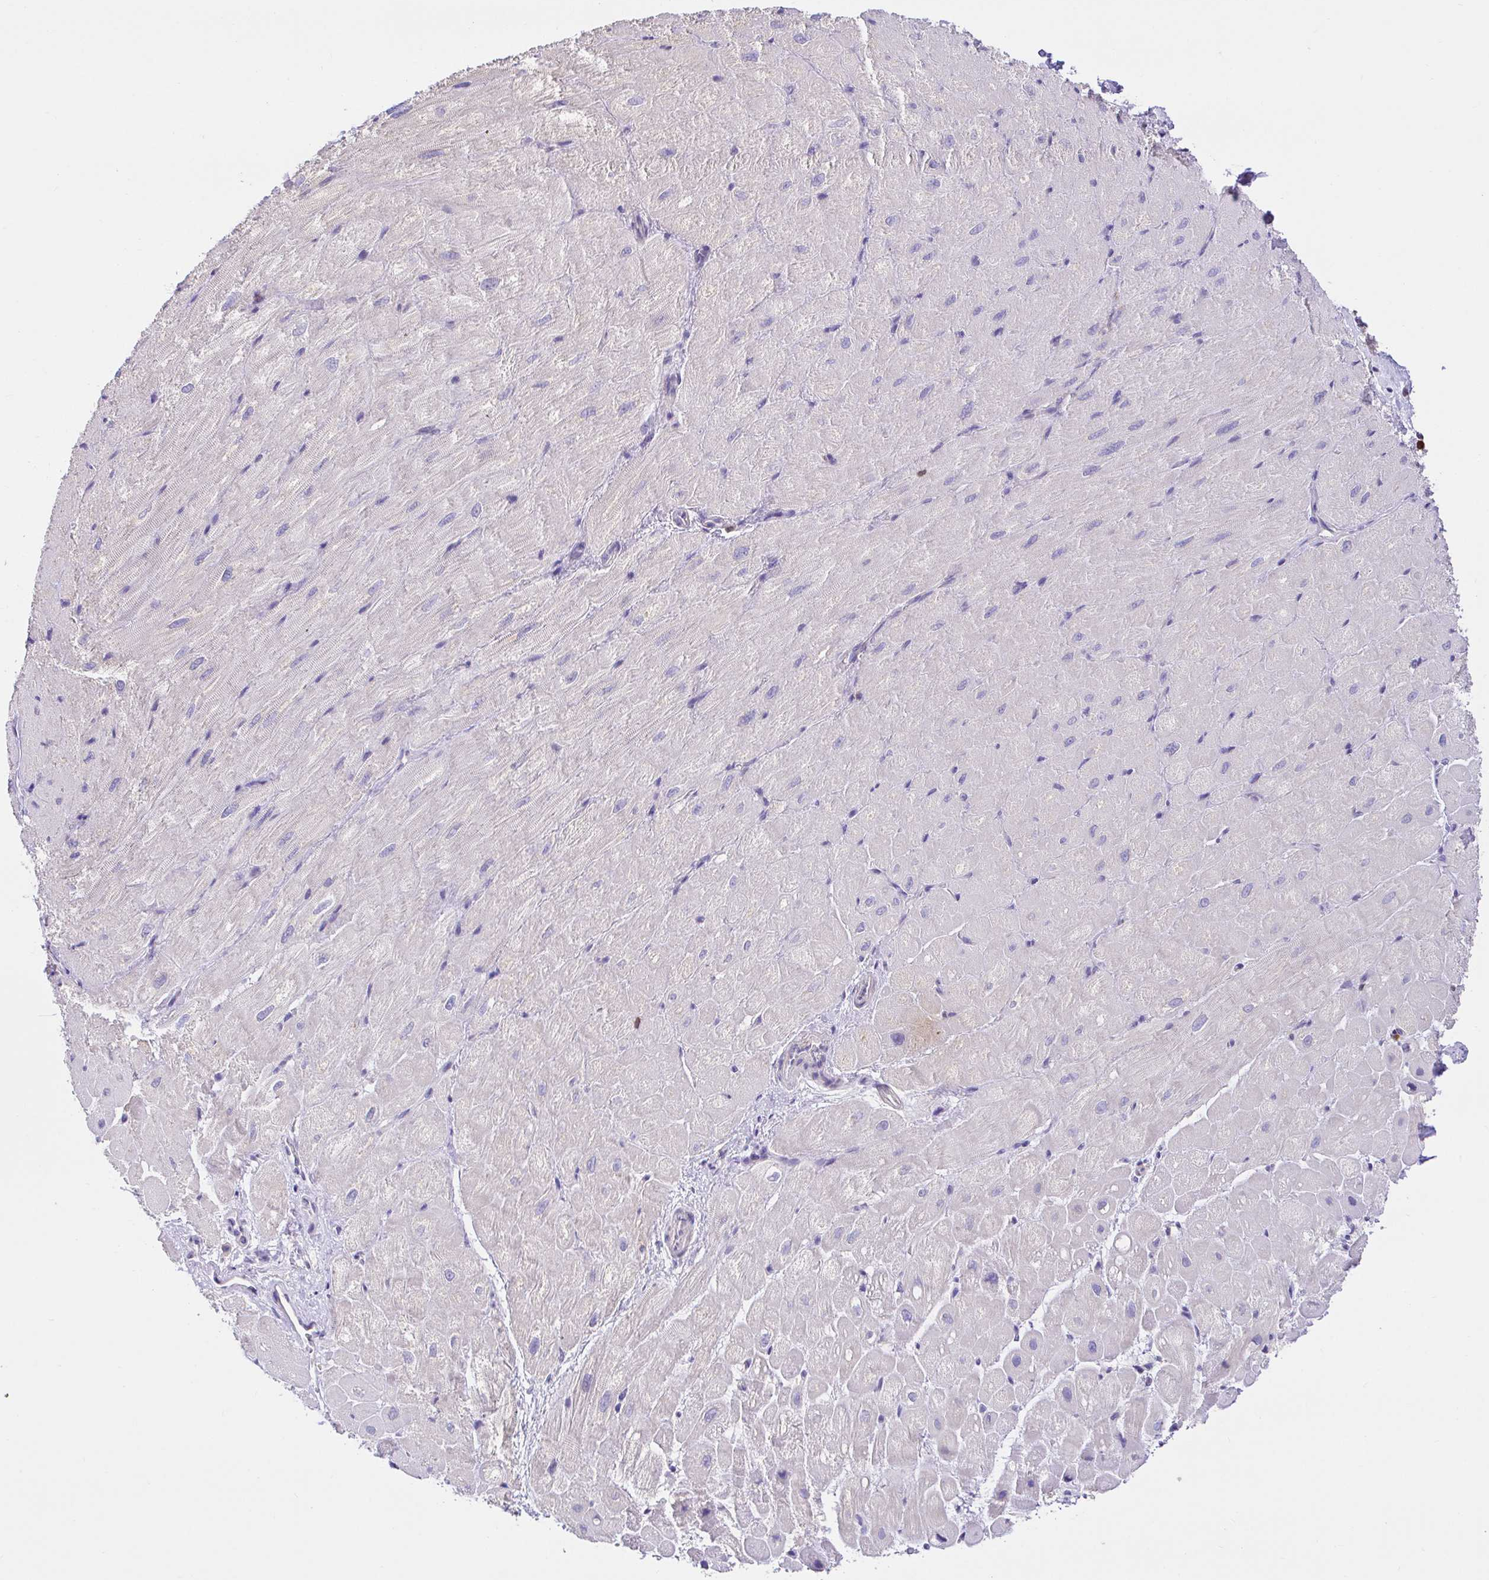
{"staining": {"intensity": "negative", "quantity": "none", "location": "none"}, "tissue": "heart muscle", "cell_type": "Cardiomyocytes", "image_type": "normal", "snomed": [{"axis": "morphology", "description": "Normal tissue, NOS"}, {"axis": "topography", "description": "Heart"}], "caption": "The immunohistochemistry (IHC) photomicrograph has no significant expression in cardiomyocytes of heart muscle.", "gene": "SKAP1", "patient": {"sex": "male", "age": 62}}